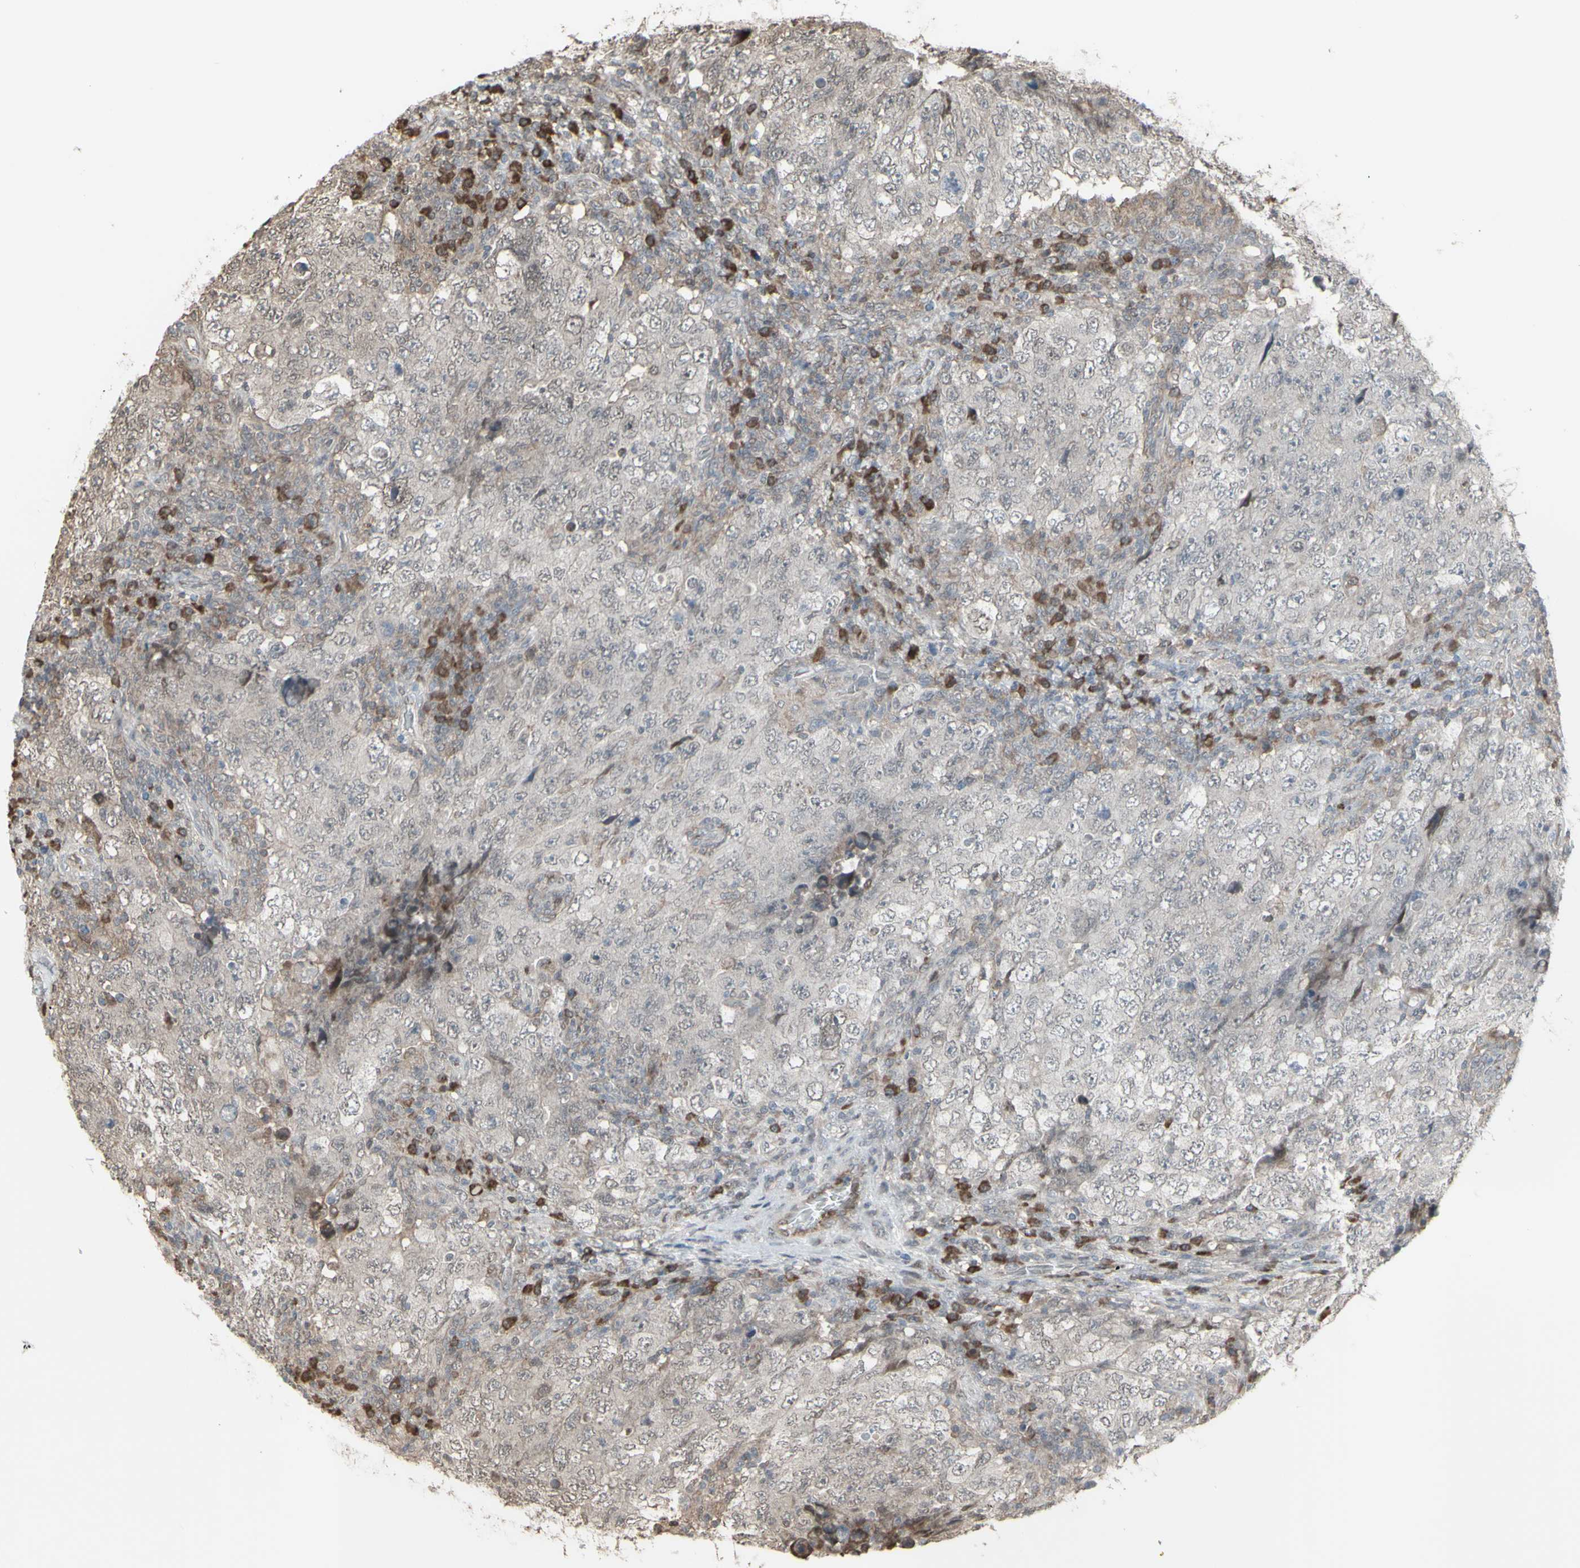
{"staining": {"intensity": "negative", "quantity": "none", "location": "none"}, "tissue": "testis cancer", "cell_type": "Tumor cells", "image_type": "cancer", "snomed": [{"axis": "morphology", "description": "Carcinoma, Embryonal, NOS"}, {"axis": "topography", "description": "Testis"}], "caption": "IHC of human testis cancer (embryonal carcinoma) shows no positivity in tumor cells.", "gene": "CD33", "patient": {"sex": "male", "age": 26}}